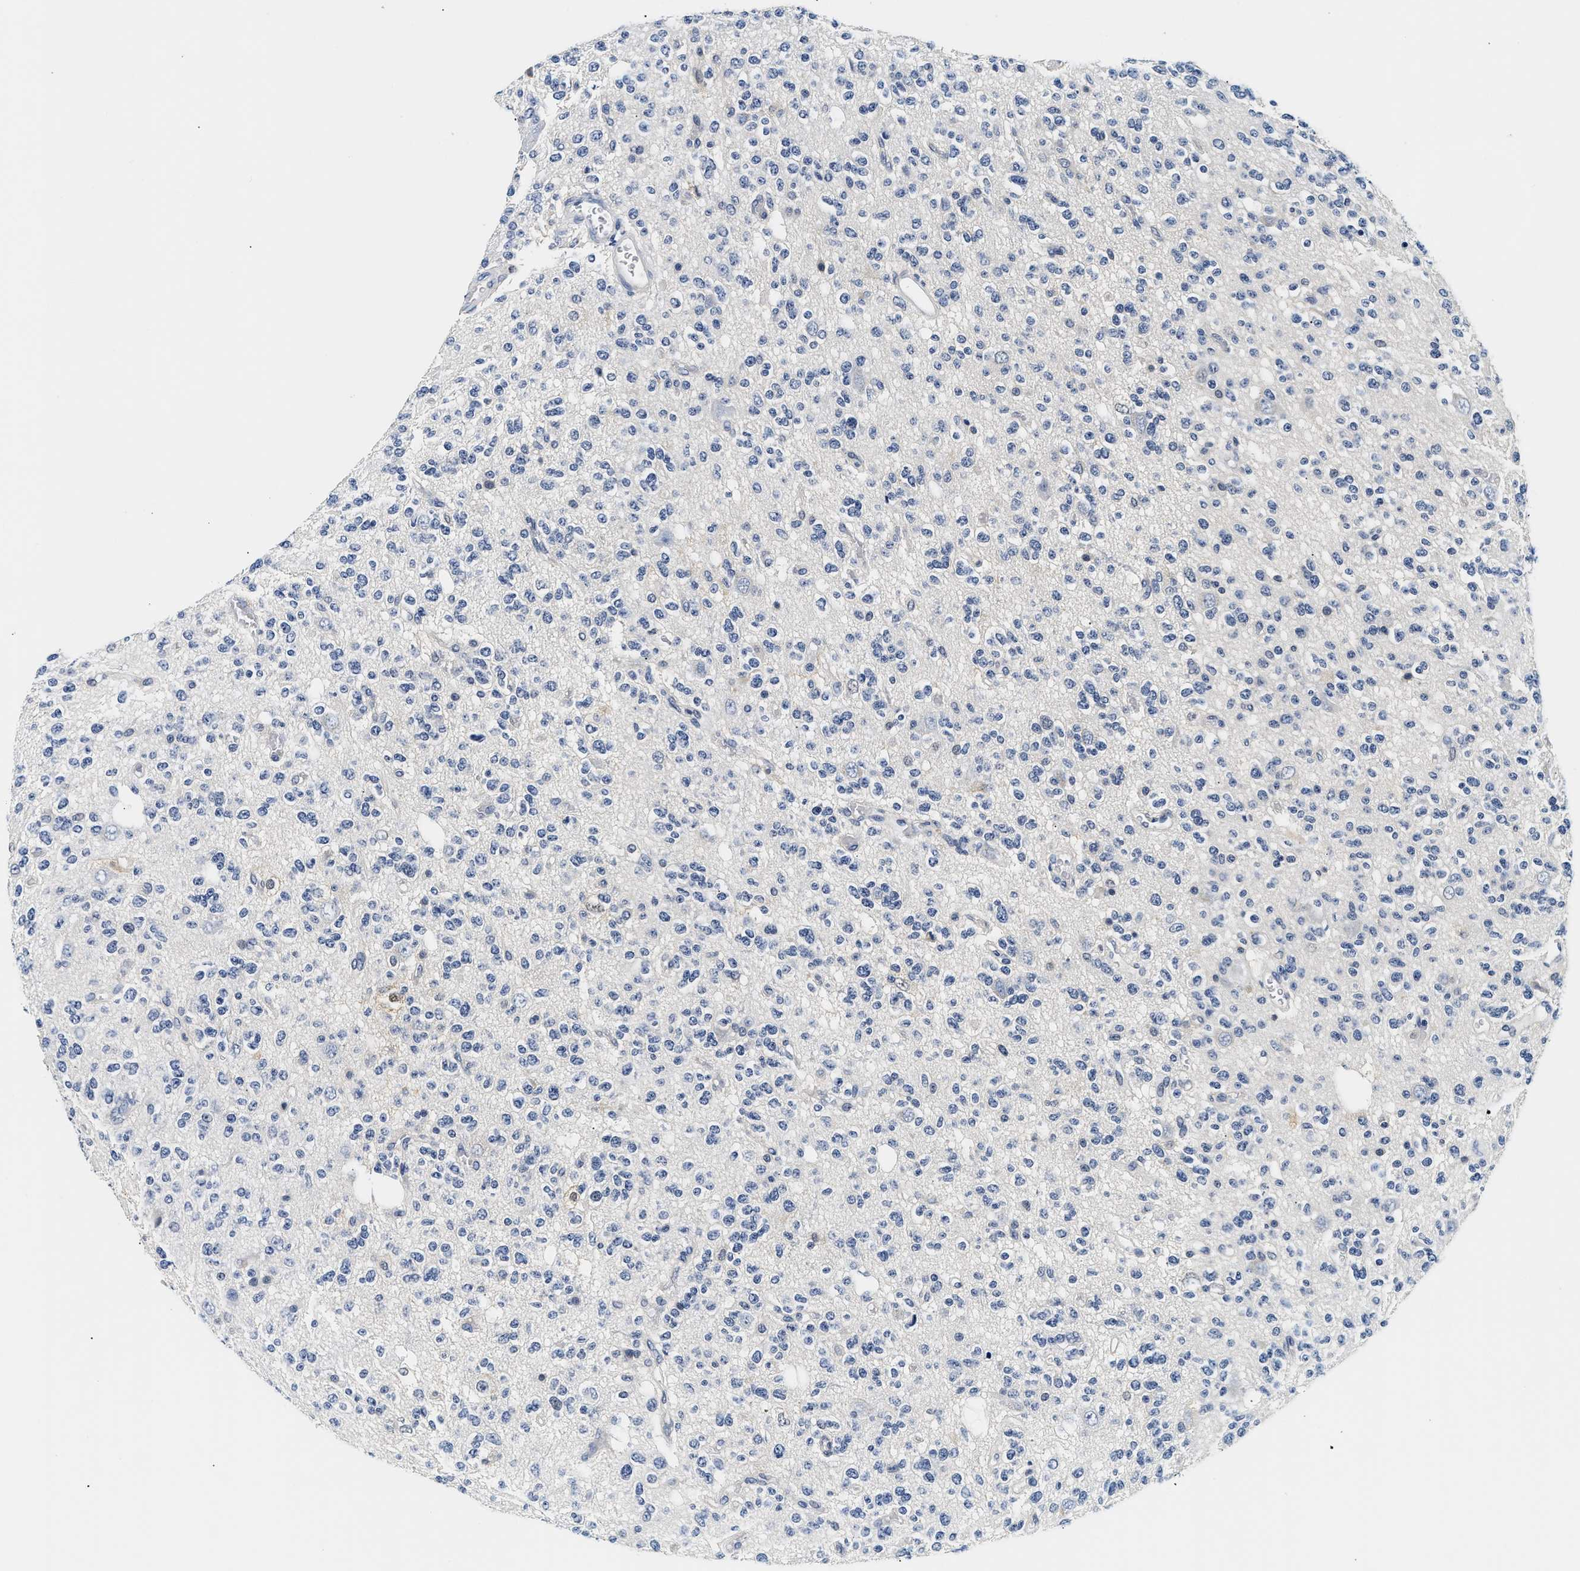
{"staining": {"intensity": "negative", "quantity": "none", "location": "none"}, "tissue": "glioma", "cell_type": "Tumor cells", "image_type": "cancer", "snomed": [{"axis": "morphology", "description": "Glioma, malignant, Low grade"}, {"axis": "topography", "description": "Brain"}], "caption": "Tumor cells are negative for brown protein staining in low-grade glioma (malignant).", "gene": "UCHL3", "patient": {"sex": "male", "age": 38}}